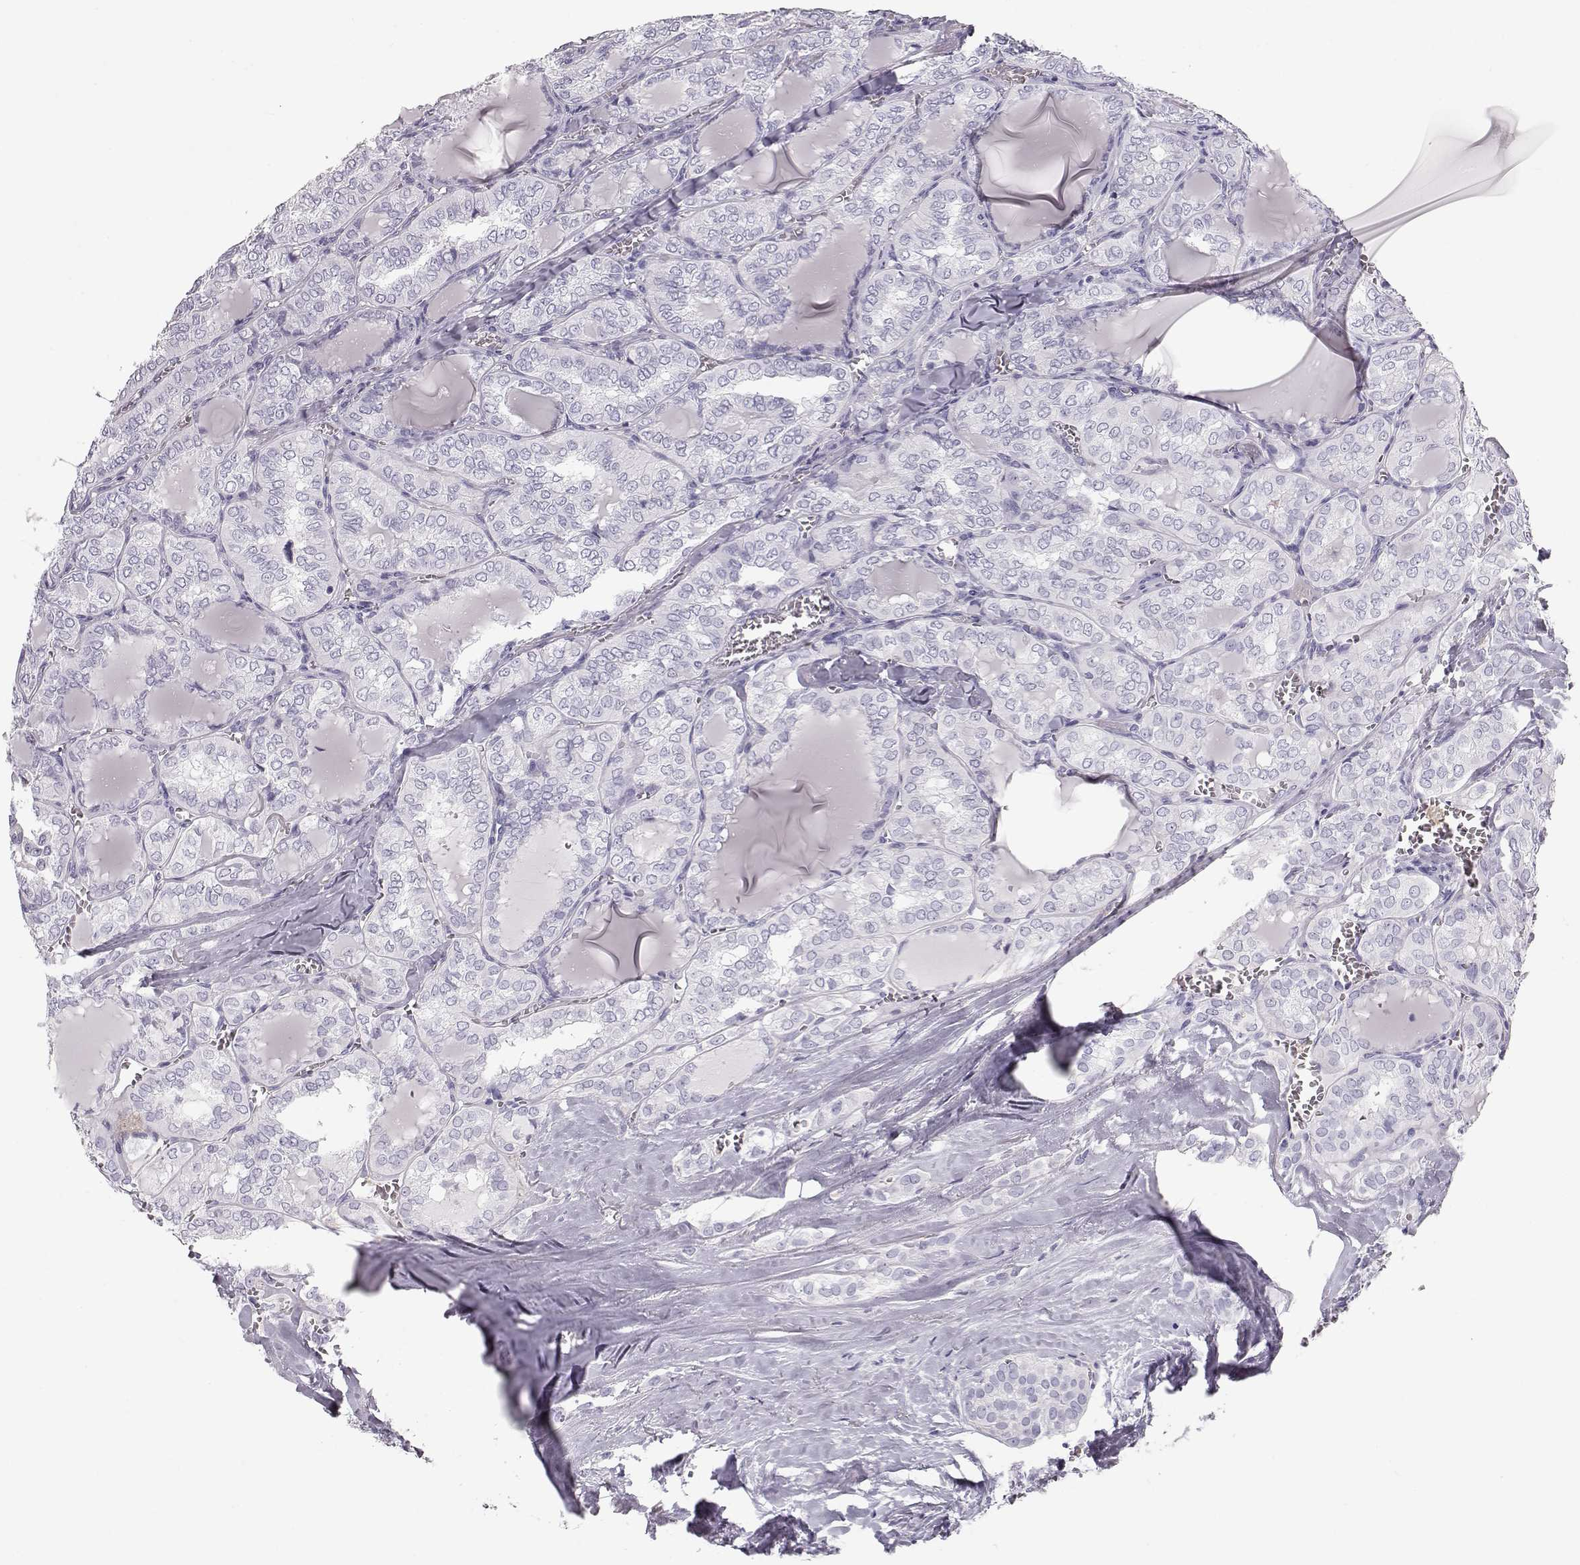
{"staining": {"intensity": "negative", "quantity": "none", "location": "none"}, "tissue": "thyroid cancer", "cell_type": "Tumor cells", "image_type": "cancer", "snomed": [{"axis": "morphology", "description": "Papillary adenocarcinoma, NOS"}, {"axis": "topography", "description": "Thyroid gland"}], "caption": "DAB immunohistochemical staining of papillary adenocarcinoma (thyroid) shows no significant positivity in tumor cells.", "gene": "SLITRK3", "patient": {"sex": "female", "age": 41}}